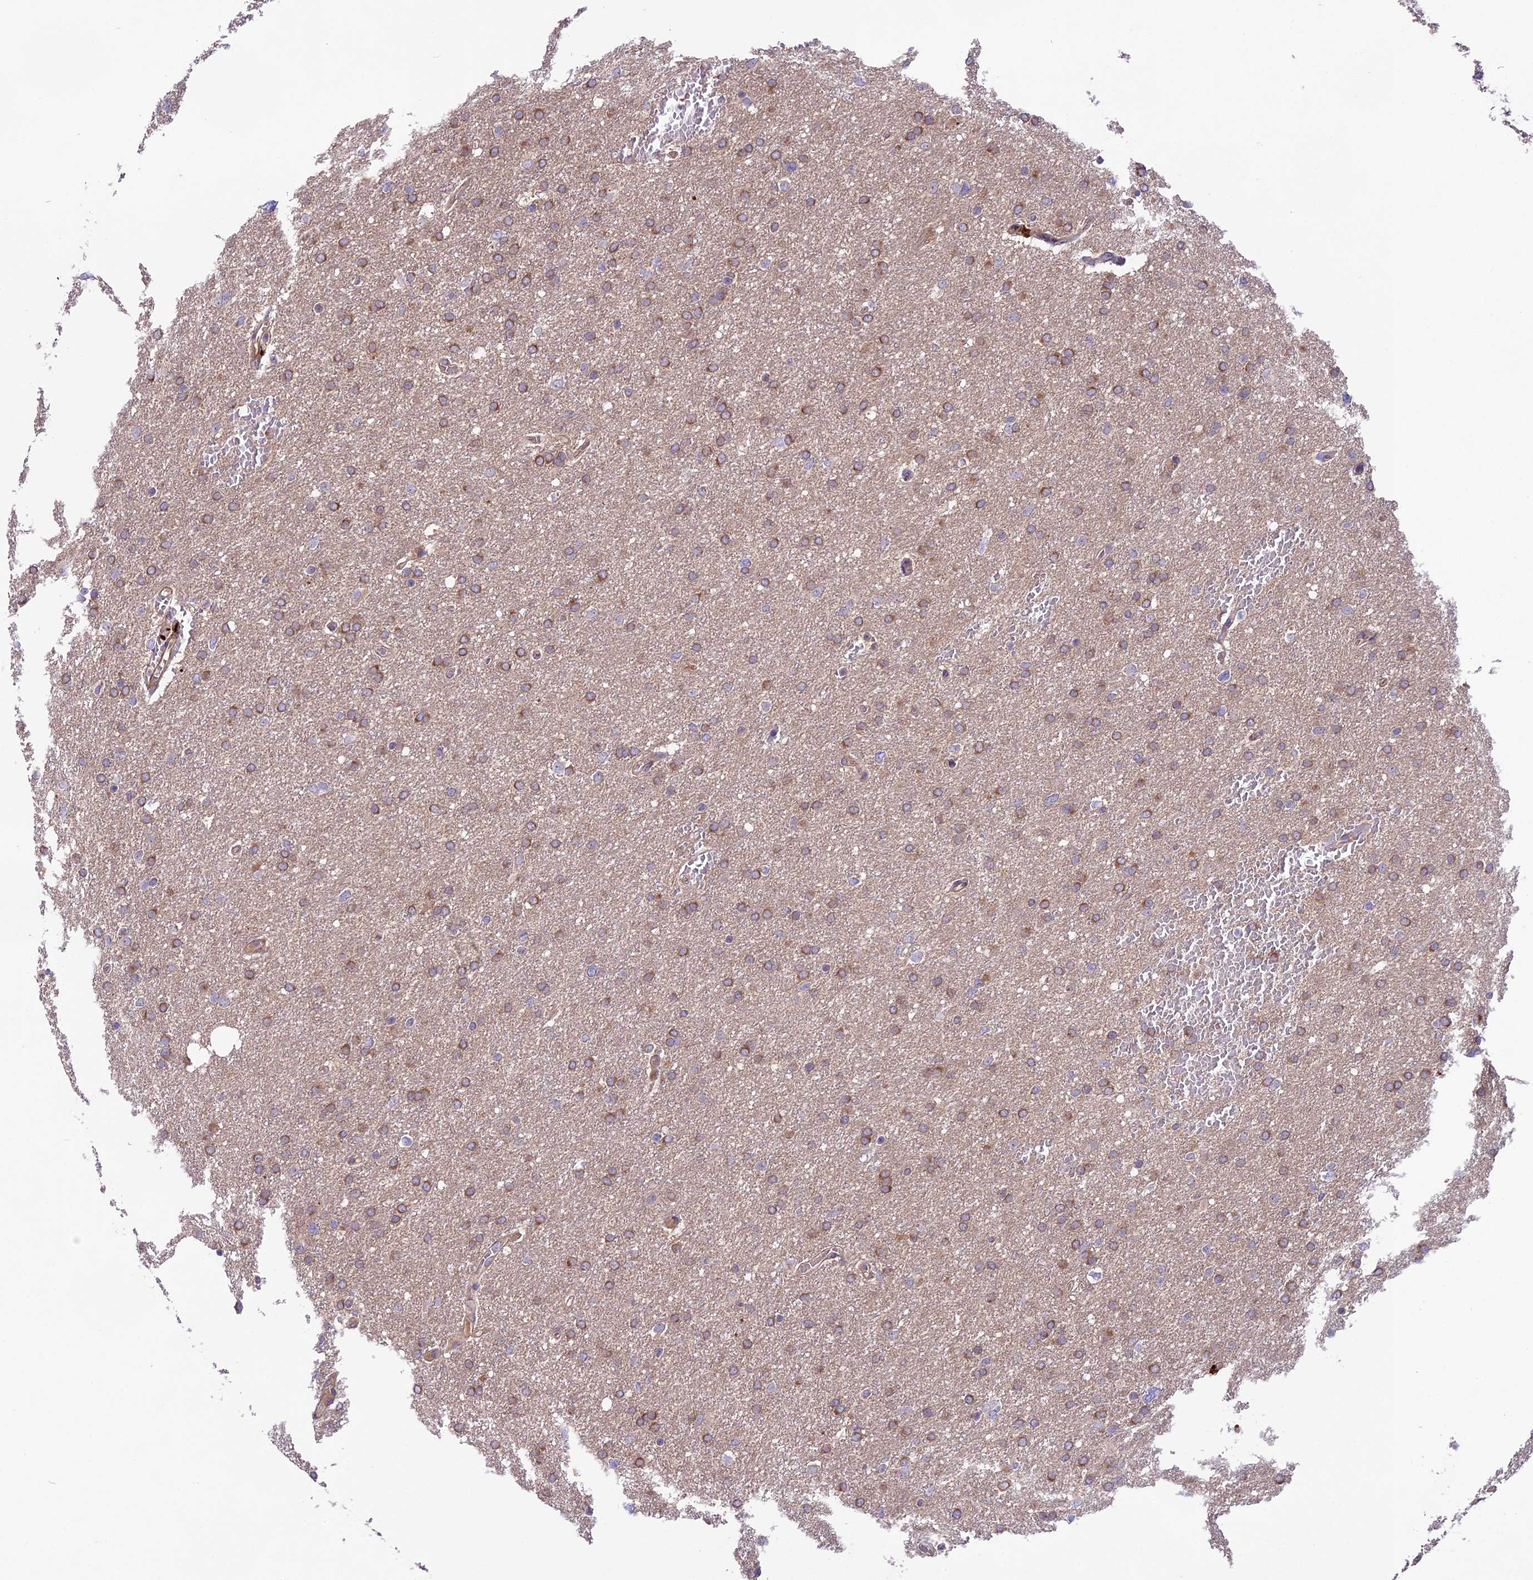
{"staining": {"intensity": "moderate", "quantity": ">75%", "location": "cytoplasmic/membranous"}, "tissue": "glioma", "cell_type": "Tumor cells", "image_type": "cancer", "snomed": [{"axis": "morphology", "description": "Glioma, malignant, High grade"}, {"axis": "topography", "description": "Cerebral cortex"}], "caption": "Immunohistochemistry (IHC) image of neoplastic tissue: malignant glioma (high-grade) stained using IHC displays medium levels of moderate protein expression localized specifically in the cytoplasmic/membranous of tumor cells, appearing as a cytoplasmic/membranous brown color.", "gene": "COG8", "patient": {"sex": "female", "age": 36}}